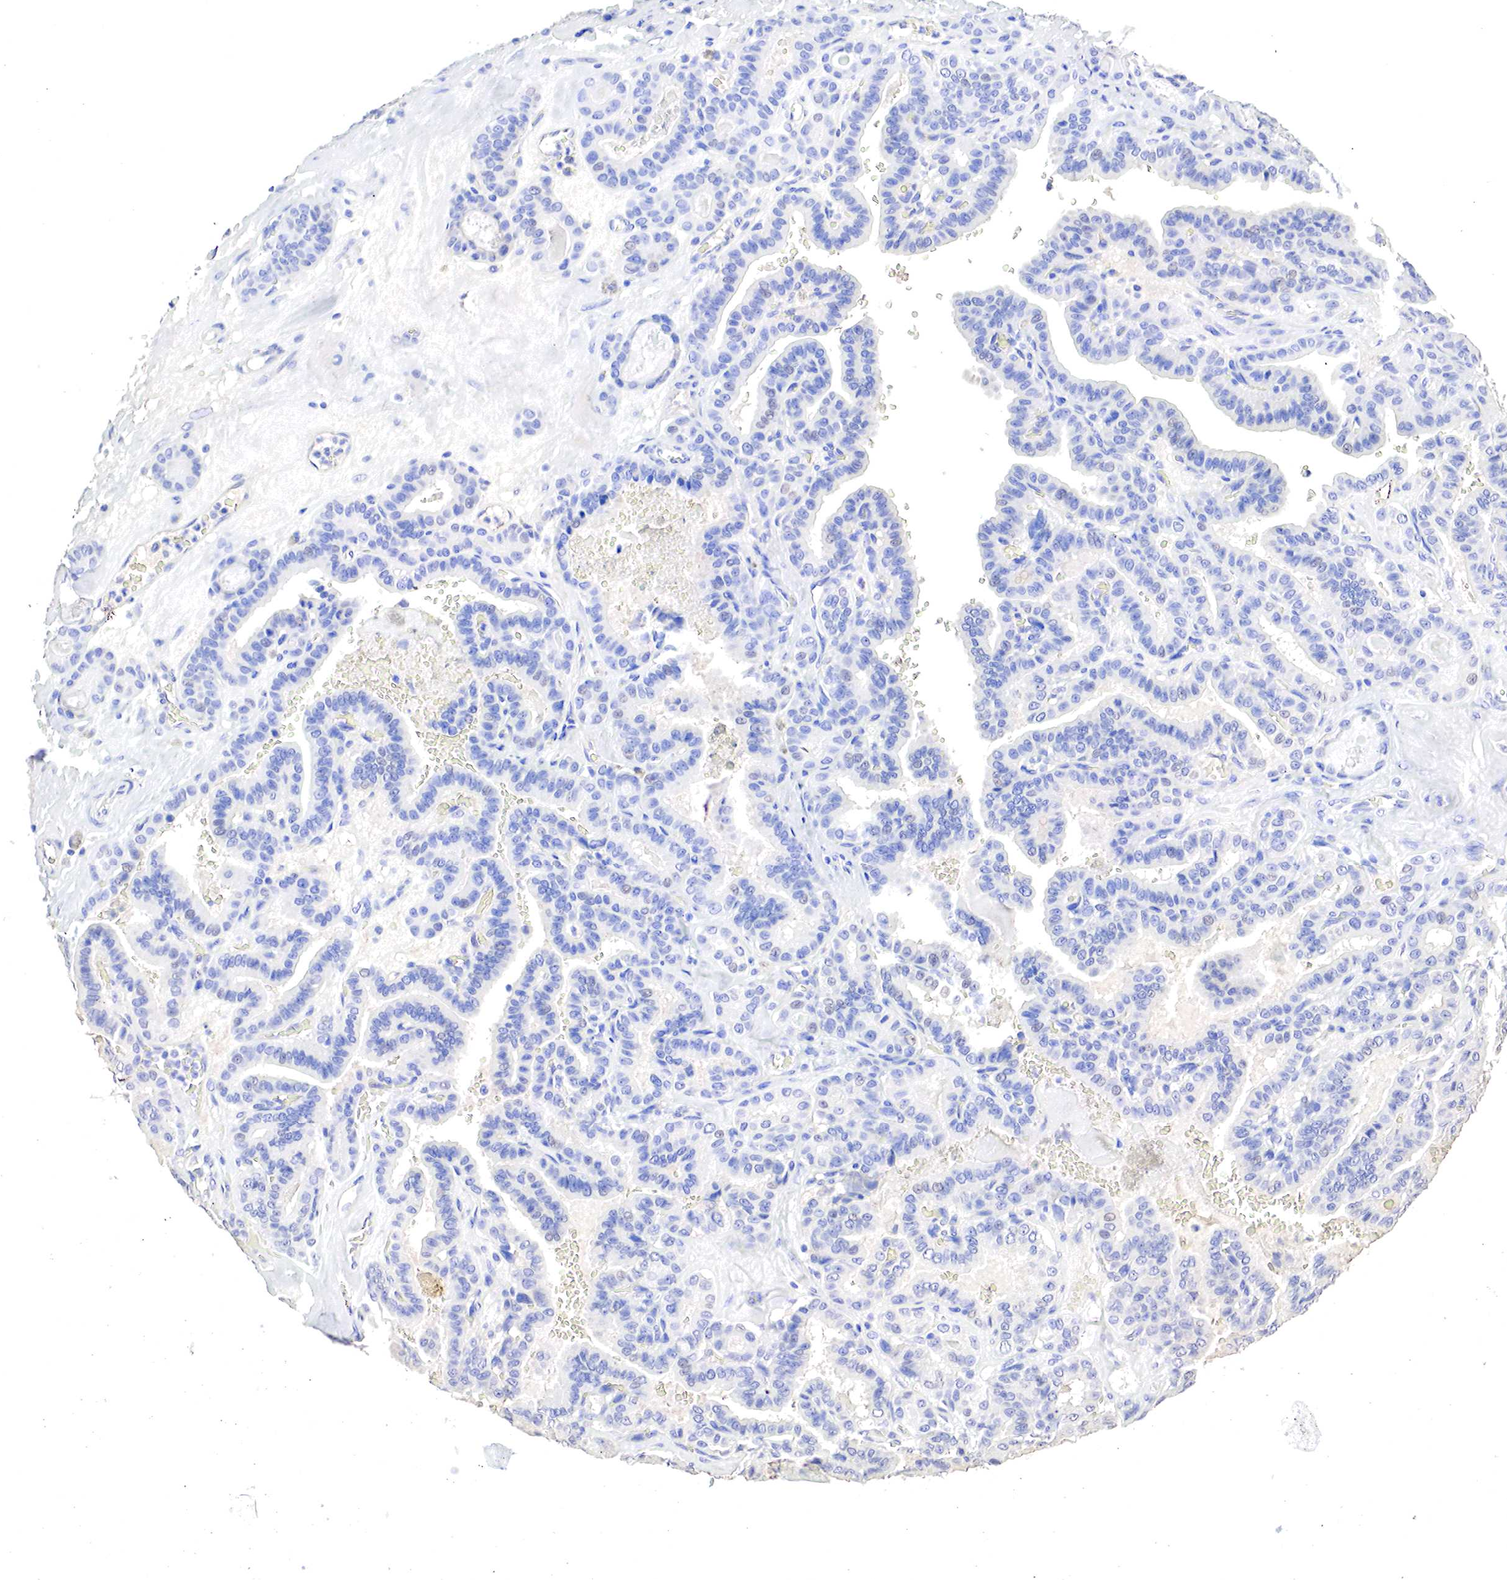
{"staining": {"intensity": "negative", "quantity": "none", "location": "none"}, "tissue": "thyroid cancer", "cell_type": "Tumor cells", "image_type": "cancer", "snomed": [{"axis": "morphology", "description": "Papillary adenocarcinoma, NOS"}, {"axis": "topography", "description": "Thyroid gland"}], "caption": "The IHC image has no significant positivity in tumor cells of thyroid cancer (papillary adenocarcinoma) tissue. The staining was performed using DAB (3,3'-diaminobenzidine) to visualize the protein expression in brown, while the nuclei were stained in blue with hematoxylin (Magnification: 20x).", "gene": "OTC", "patient": {"sex": "male", "age": 87}}